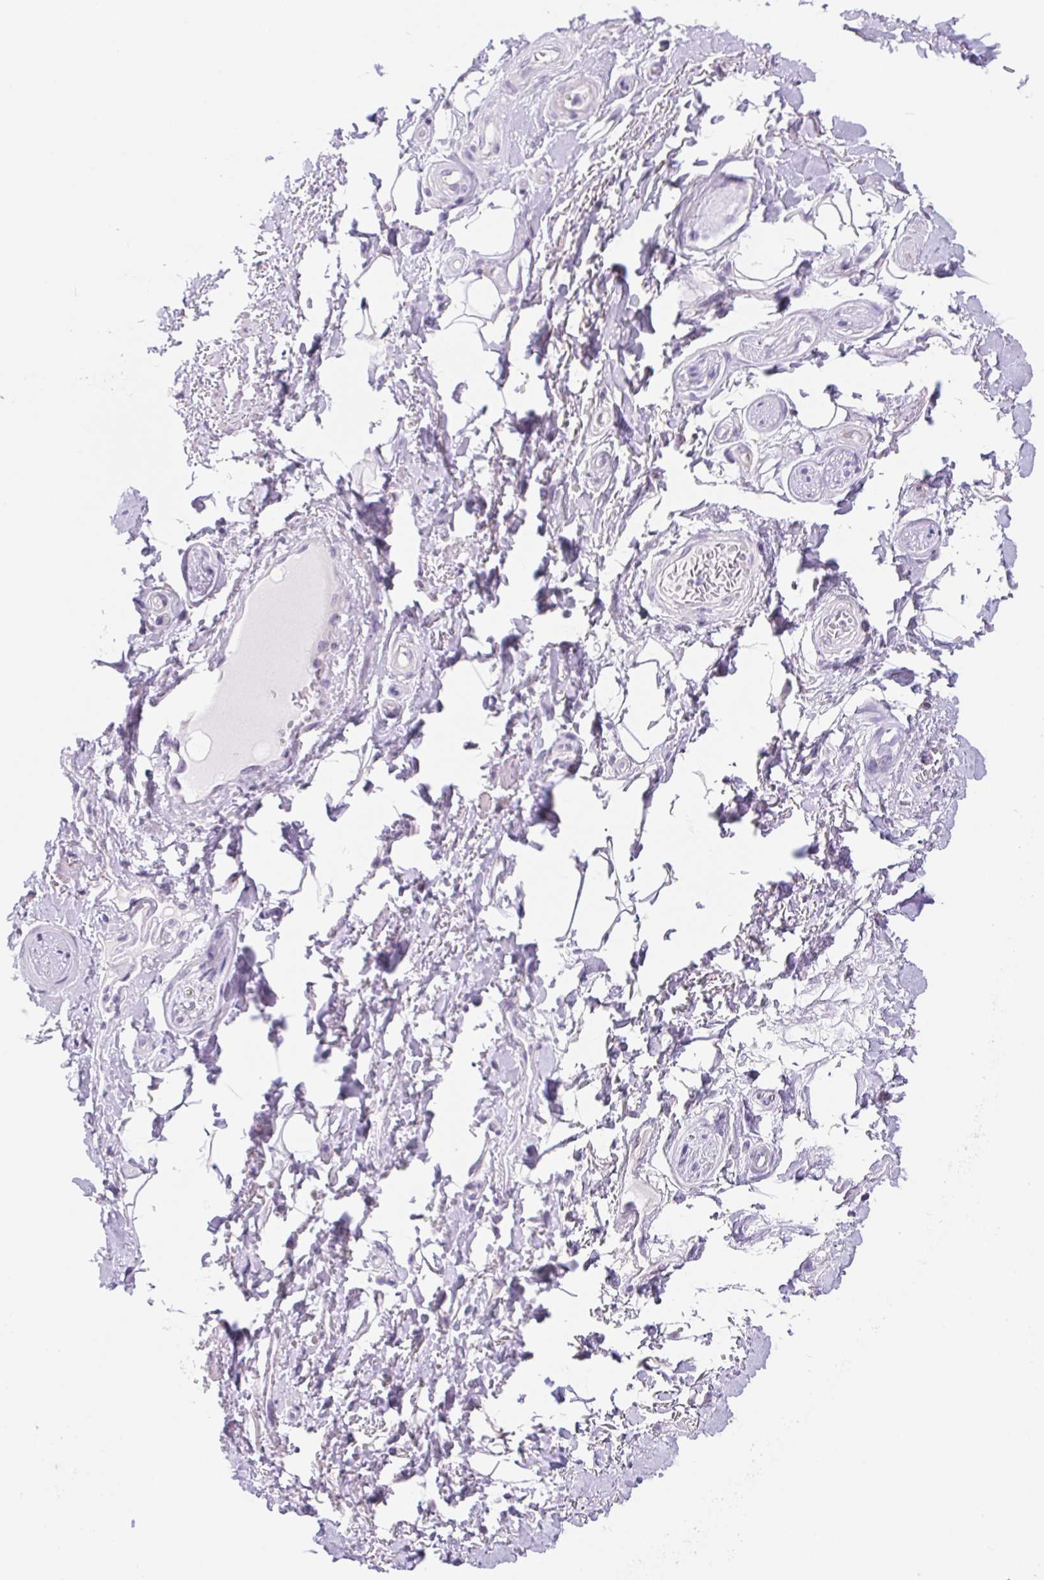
{"staining": {"intensity": "negative", "quantity": "none", "location": "none"}, "tissue": "adipose tissue", "cell_type": "Adipocytes", "image_type": "normal", "snomed": [{"axis": "morphology", "description": "Normal tissue, NOS"}, {"axis": "topography", "description": "Peripheral nerve tissue"}], "caption": "DAB immunohistochemical staining of benign human adipose tissue reveals no significant expression in adipocytes.", "gene": "DYNC2LI1", "patient": {"sex": "male", "age": 51}}